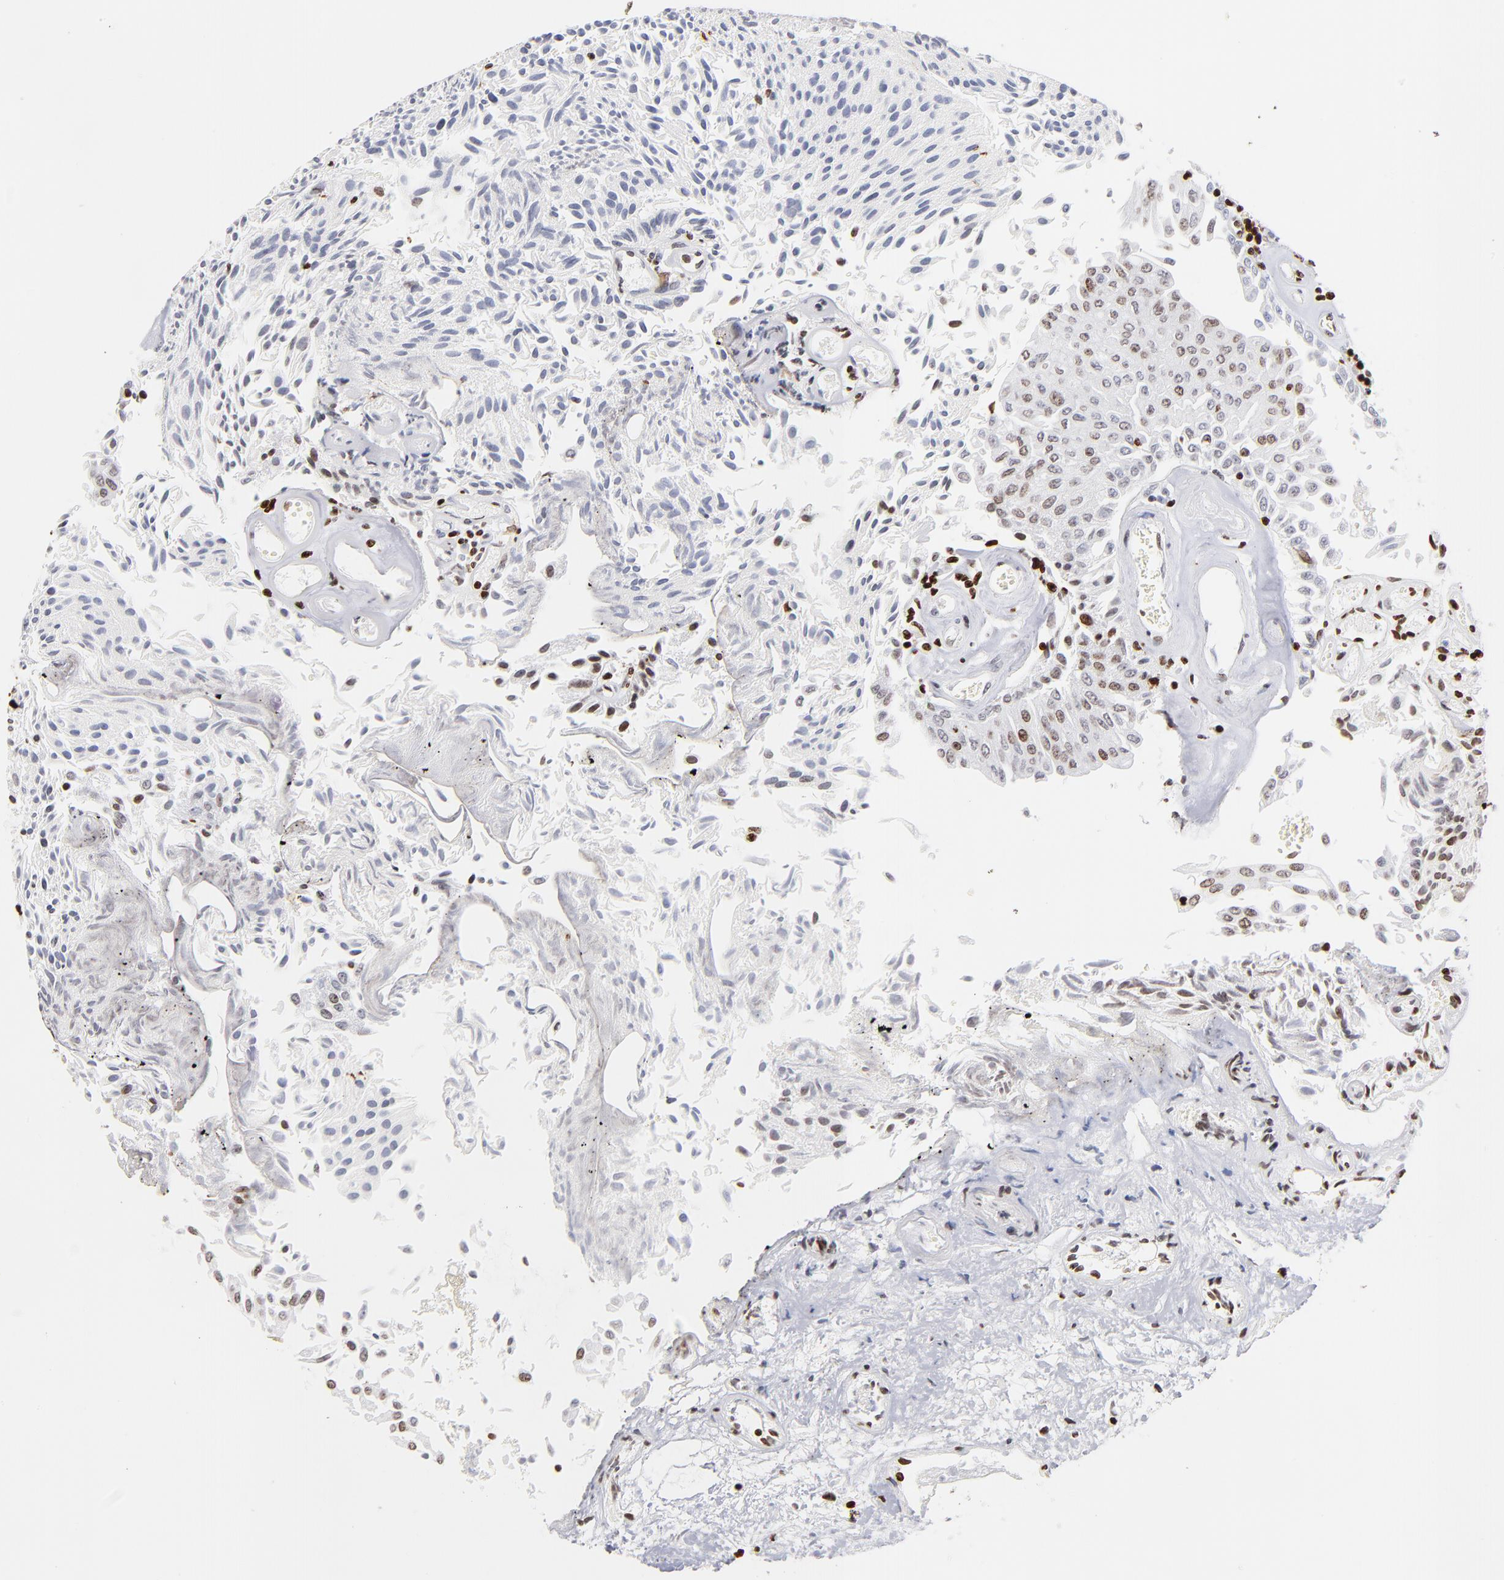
{"staining": {"intensity": "weak", "quantity": "<25%", "location": "nuclear"}, "tissue": "urothelial cancer", "cell_type": "Tumor cells", "image_type": "cancer", "snomed": [{"axis": "morphology", "description": "Urothelial carcinoma, Low grade"}, {"axis": "topography", "description": "Urinary bladder"}], "caption": "Tumor cells are negative for brown protein staining in urothelial cancer.", "gene": "RTL4", "patient": {"sex": "male", "age": 86}}